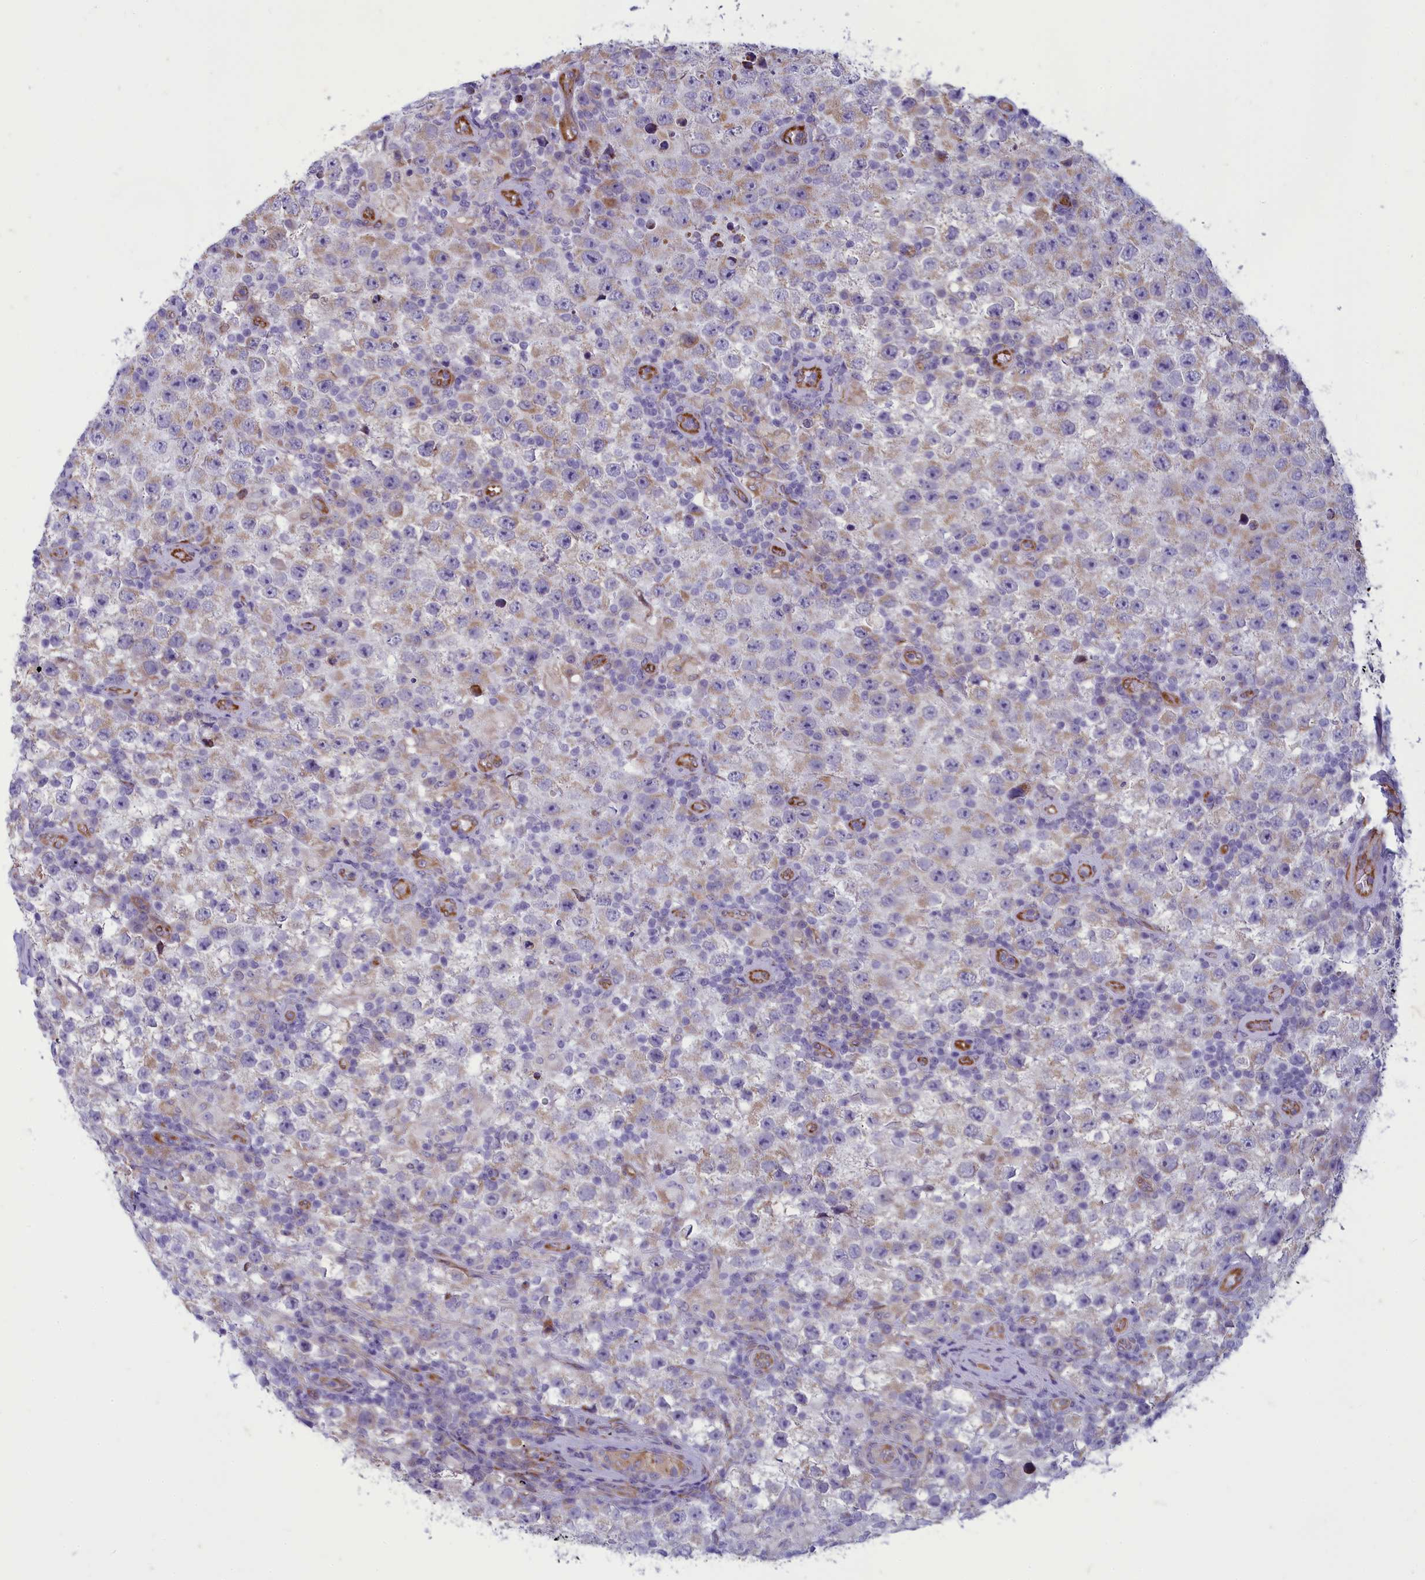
{"staining": {"intensity": "weak", "quantity": "25%-75%", "location": "cytoplasmic/membranous"}, "tissue": "testis cancer", "cell_type": "Tumor cells", "image_type": "cancer", "snomed": [{"axis": "morphology", "description": "Normal tissue, NOS"}, {"axis": "morphology", "description": "Urothelial carcinoma, High grade"}, {"axis": "morphology", "description": "Seminoma, NOS"}, {"axis": "morphology", "description": "Carcinoma, Embryonal, NOS"}, {"axis": "topography", "description": "Urinary bladder"}, {"axis": "topography", "description": "Testis"}], "caption": "Protein staining of seminoma (testis) tissue shows weak cytoplasmic/membranous positivity in approximately 25%-75% of tumor cells.", "gene": "CENATAC", "patient": {"sex": "male", "age": 41}}